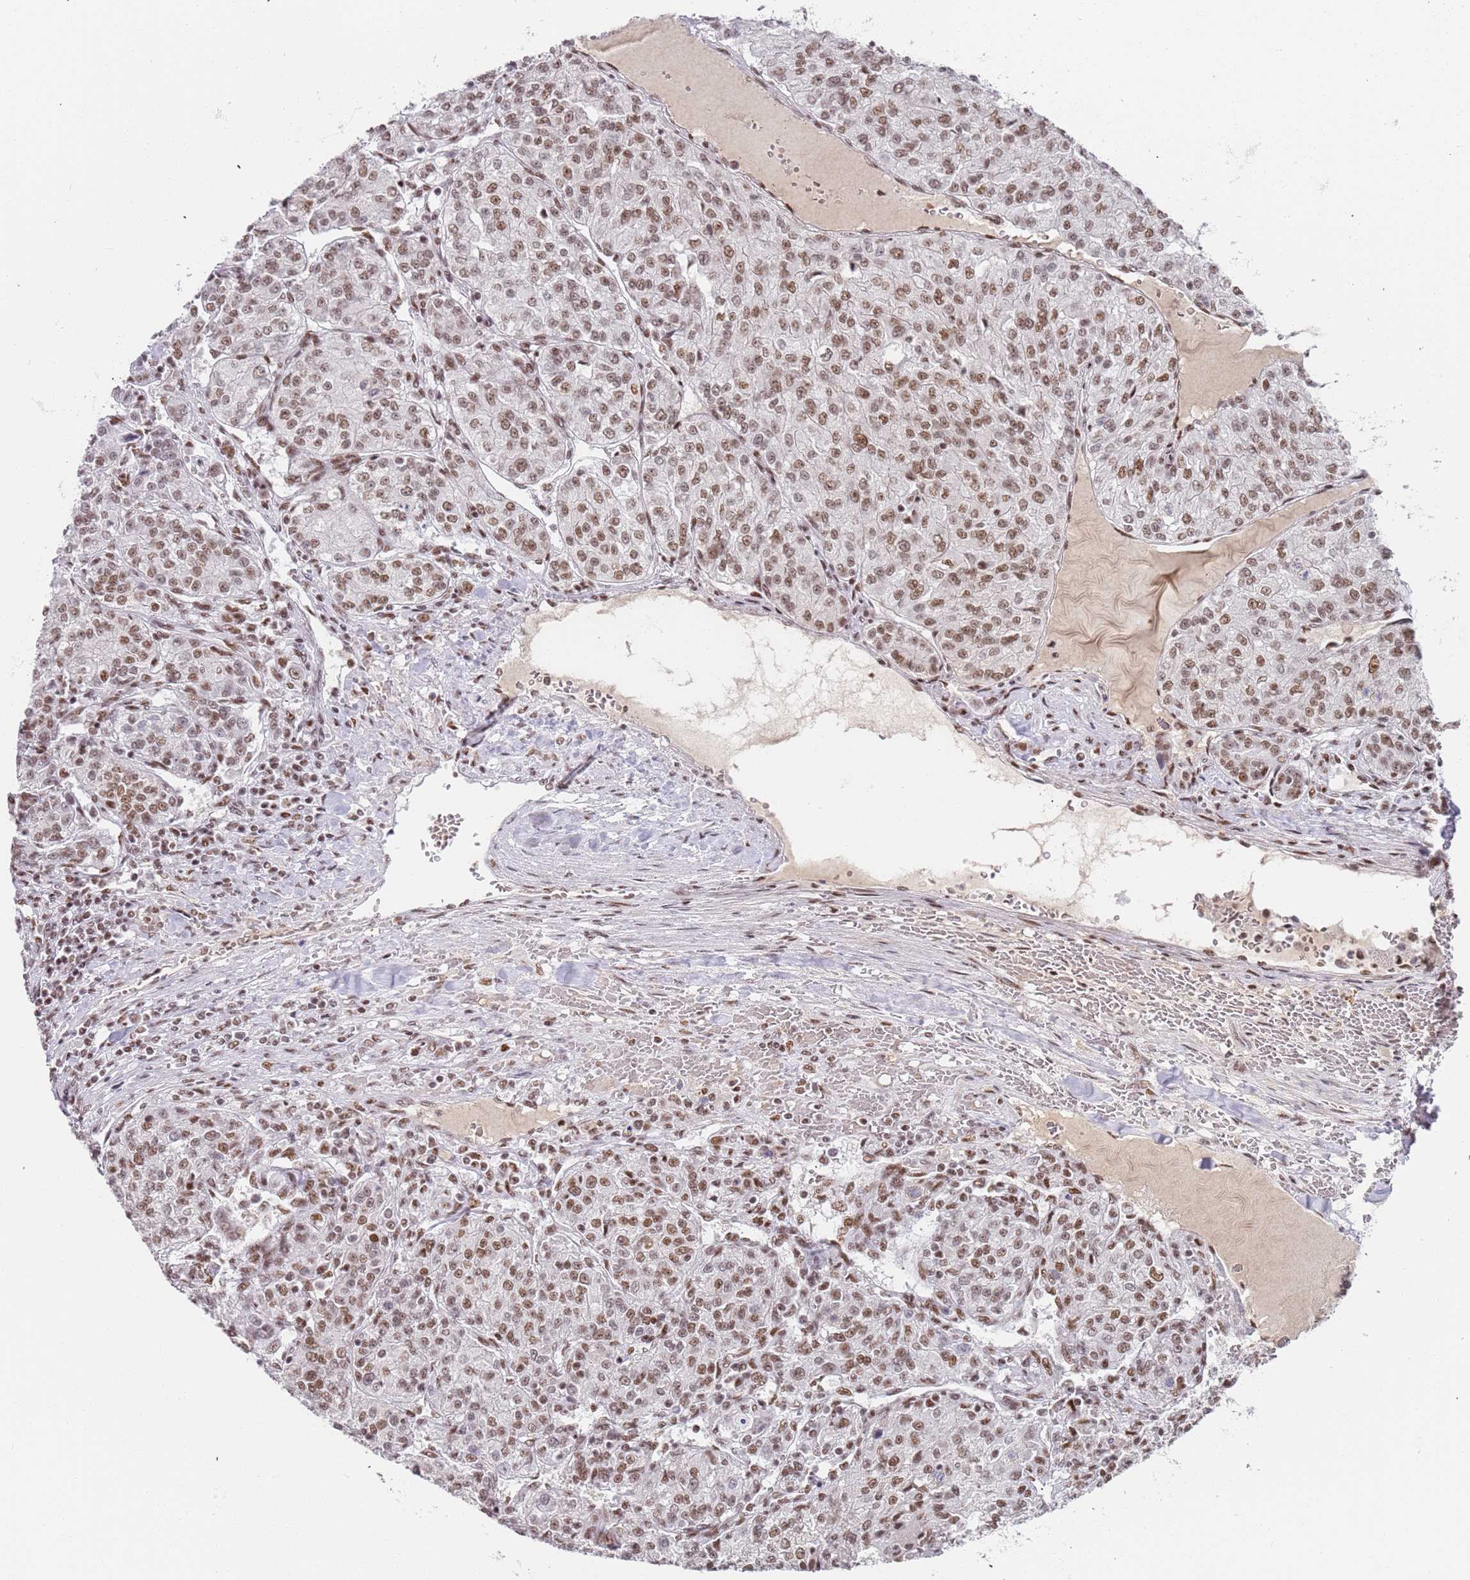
{"staining": {"intensity": "moderate", "quantity": ">75%", "location": "nuclear"}, "tissue": "renal cancer", "cell_type": "Tumor cells", "image_type": "cancer", "snomed": [{"axis": "morphology", "description": "Adenocarcinoma, NOS"}, {"axis": "topography", "description": "Kidney"}], "caption": "IHC of human adenocarcinoma (renal) reveals medium levels of moderate nuclear positivity in about >75% of tumor cells.", "gene": "AKAP8L", "patient": {"sex": "female", "age": 63}}